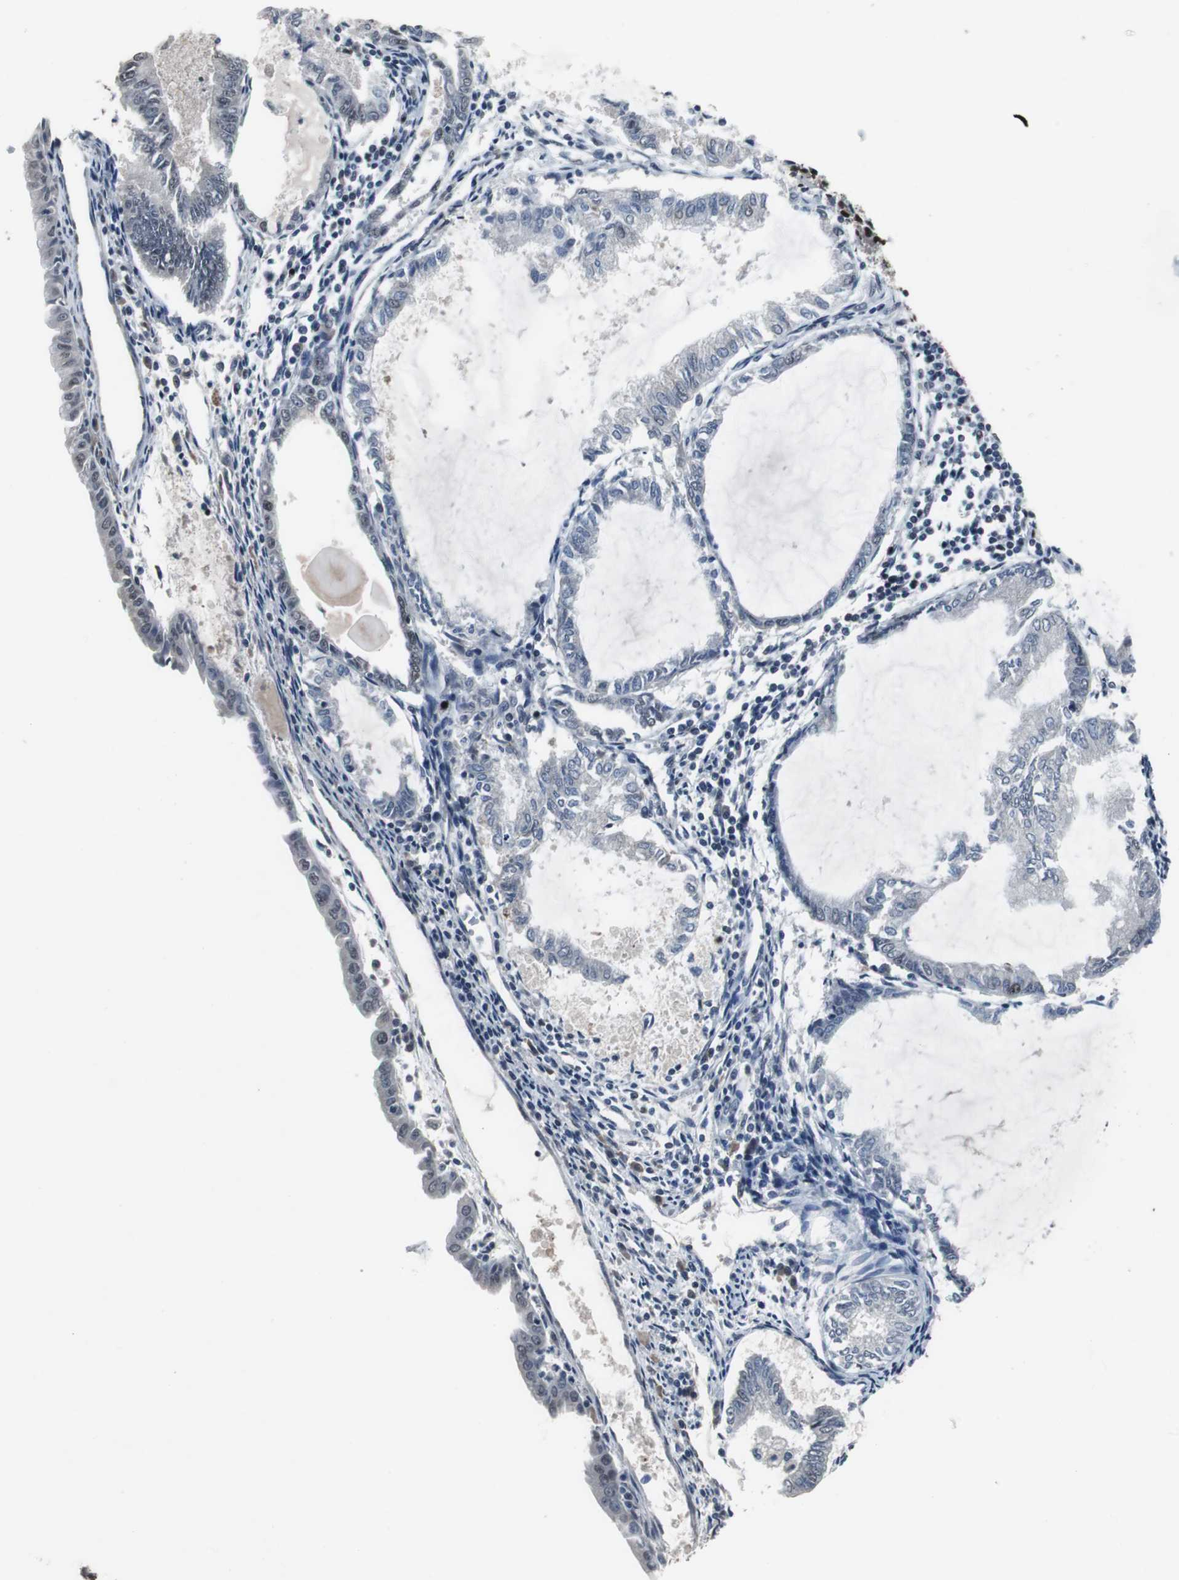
{"staining": {"intensity": "weak", "quantity": "<25%", "location": "nuclear"}, "tissue": "endometrial cancer", "cell_type": "Tumor cells", "image_type": "cancer", "snomed": [{"axis": "morphology", "description": "Adenocarcinoma, NOS"}, {"axis": "topography", "description": "Endometrium"}], "caption": "Tumor cells show no significant positivity in endometrial adenocarcinoma.", "gene": "FOXP4", "patient": {"sex": "female", "age": 86}}